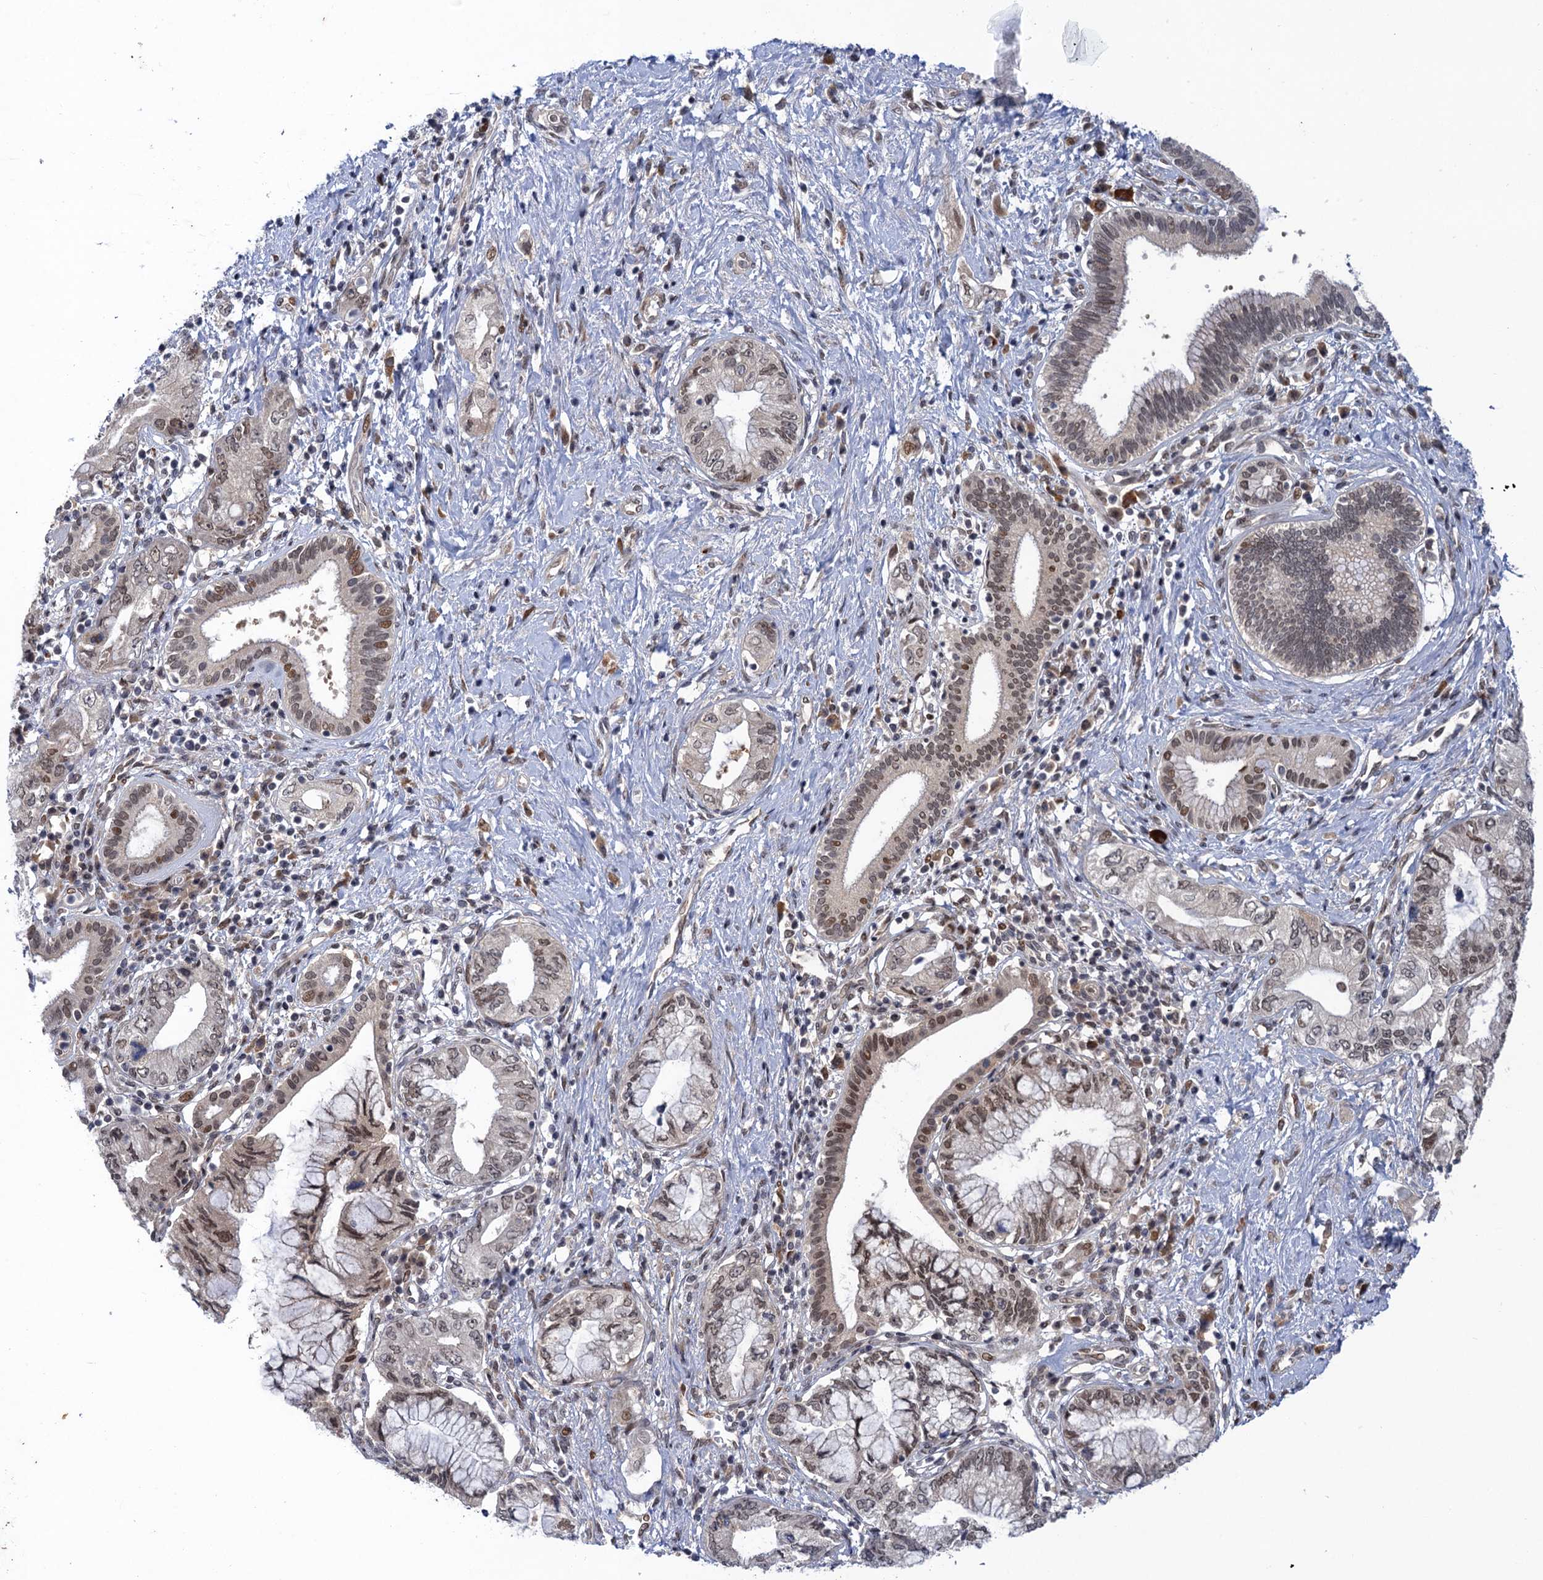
{"staining": {"intensity": "moderate", "quantity": ">75%", "location": "nuclear"}, "tissue": "pancreatic cancer", "cell_type": "Tumor cells", "image_type": "cancer", "snomed": [{"axis": "morphology", "description": "Adenocarcinoma, NOS"}, {"axis": "topography", "description": "Pancreas"}], "caption": "Protein staining shows moderate nuclear positivity in about >75% of tumor cells in adenocarcinoma (pancreatic). (DAB (3,3'-diaminobenzidine) = brown stain, brightfield microscopy at high magnification).", "gene": "NEK8", "patient": {"sex": "female", "age": 73}}